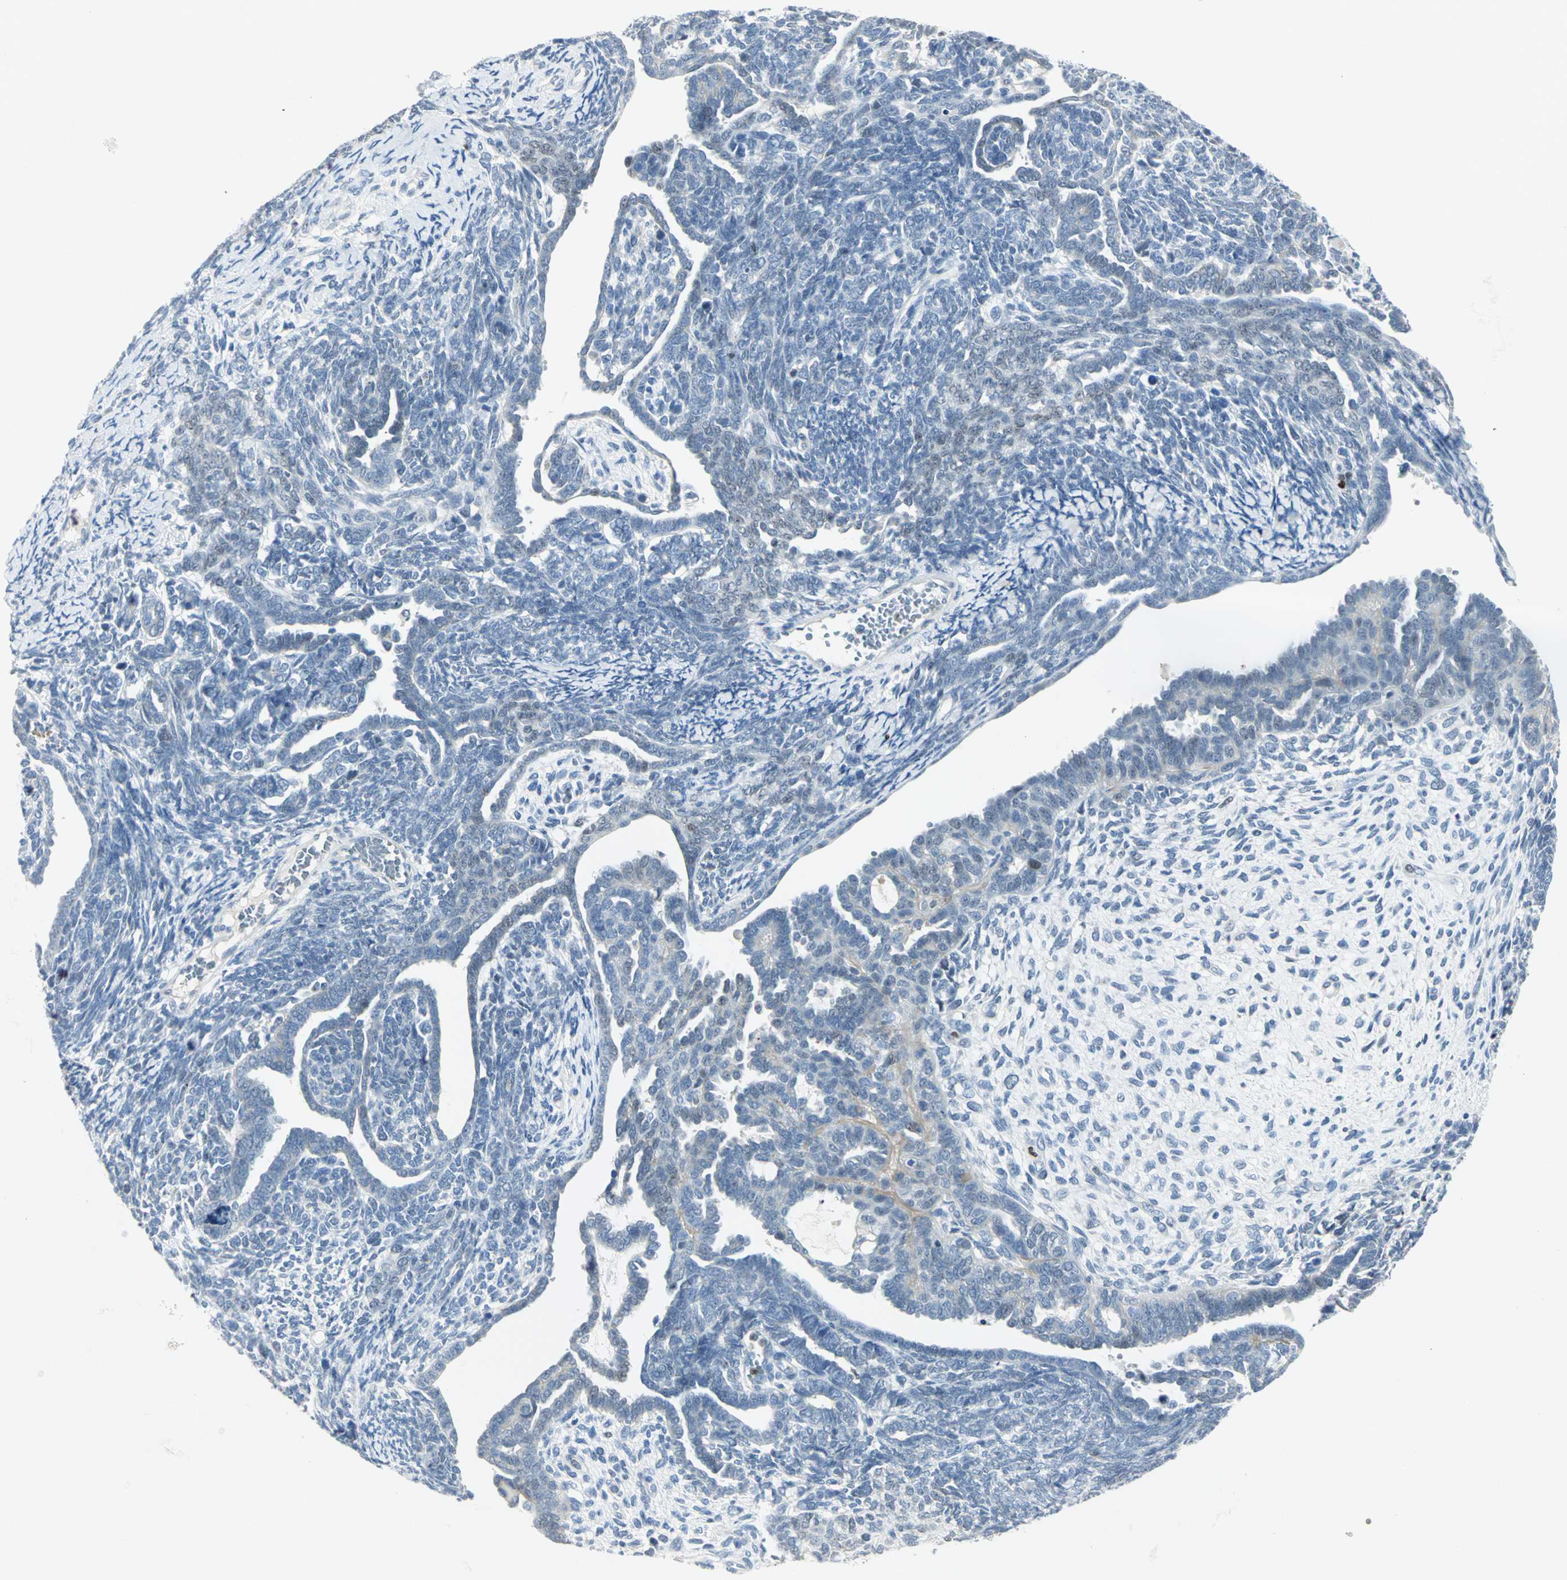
{"staining": {"intensity": "negative", "quantity": "none", "location": "none"}, "tissue": "endometrial cancer", "cell_type": "Tumor cells", "image_type": "cancer", "snomed": [{"axis": "morphology", "description": "Neoplasm, malignant, NOS"}, {"axis": "topography", "description": "Endometrium"}], "caption": "Immunohistochemistry (IHC) of human endometrial cancer demonstrates no positivity in tumor cells.", "gene": "BCL6", "patient": {"sex": "female", "age": 74}}